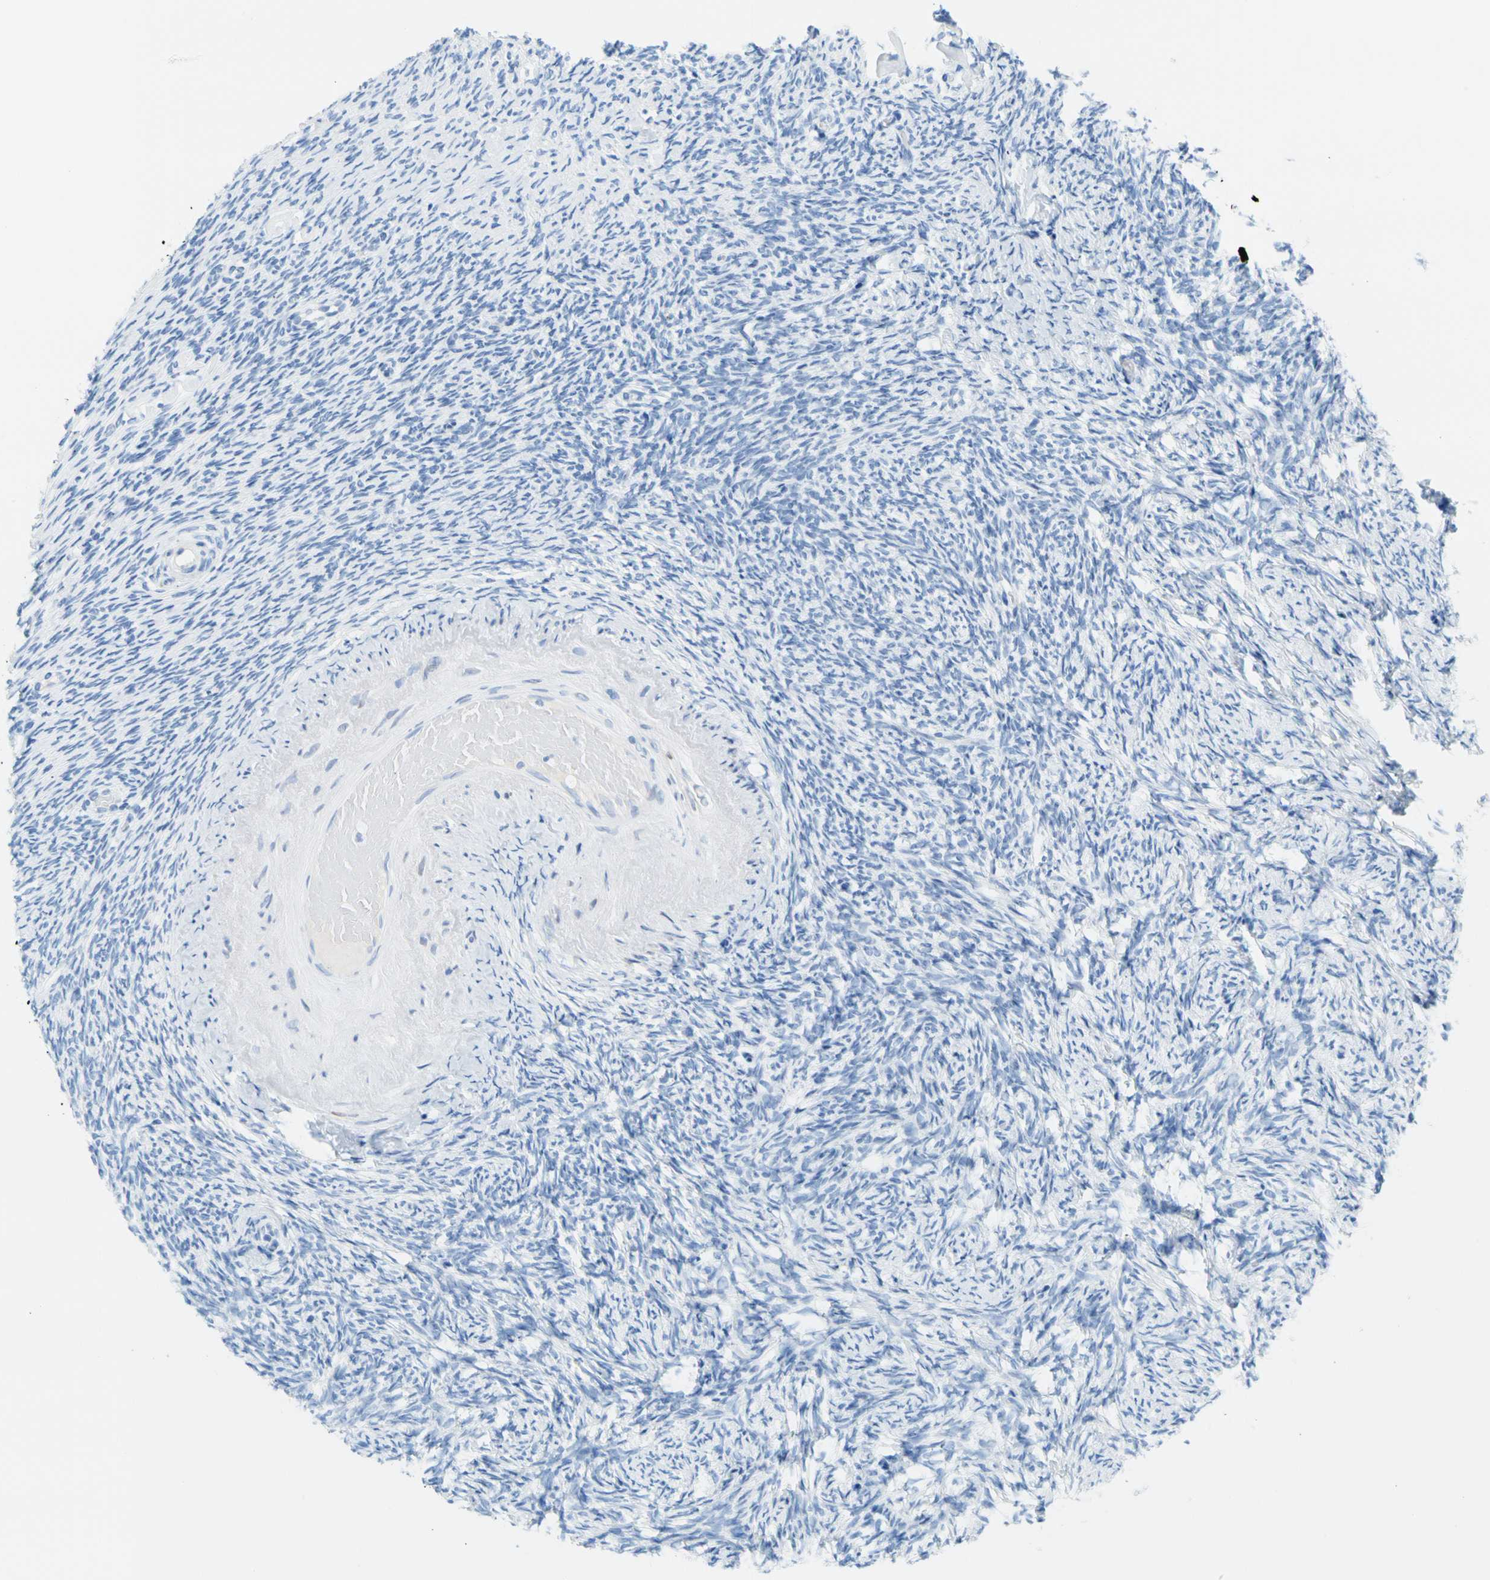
{"staining": {"intensity": "negative", "quantity": "none", "location": "none"}, "tissue": "ovary", "cell_type": "Follicle cells", "image_type": "normal", "snomed": [{"axis": "morphology", "description": "Normal tissue, NOS"}, {"axis": "topography", "description": "Ovary"}], "caption": "Ovary stained for a protein using immunohistochemistry demonstrates no positivity follicle cells.", "gene": "CEL", "patient": {"sex": "female", "age": 60}}